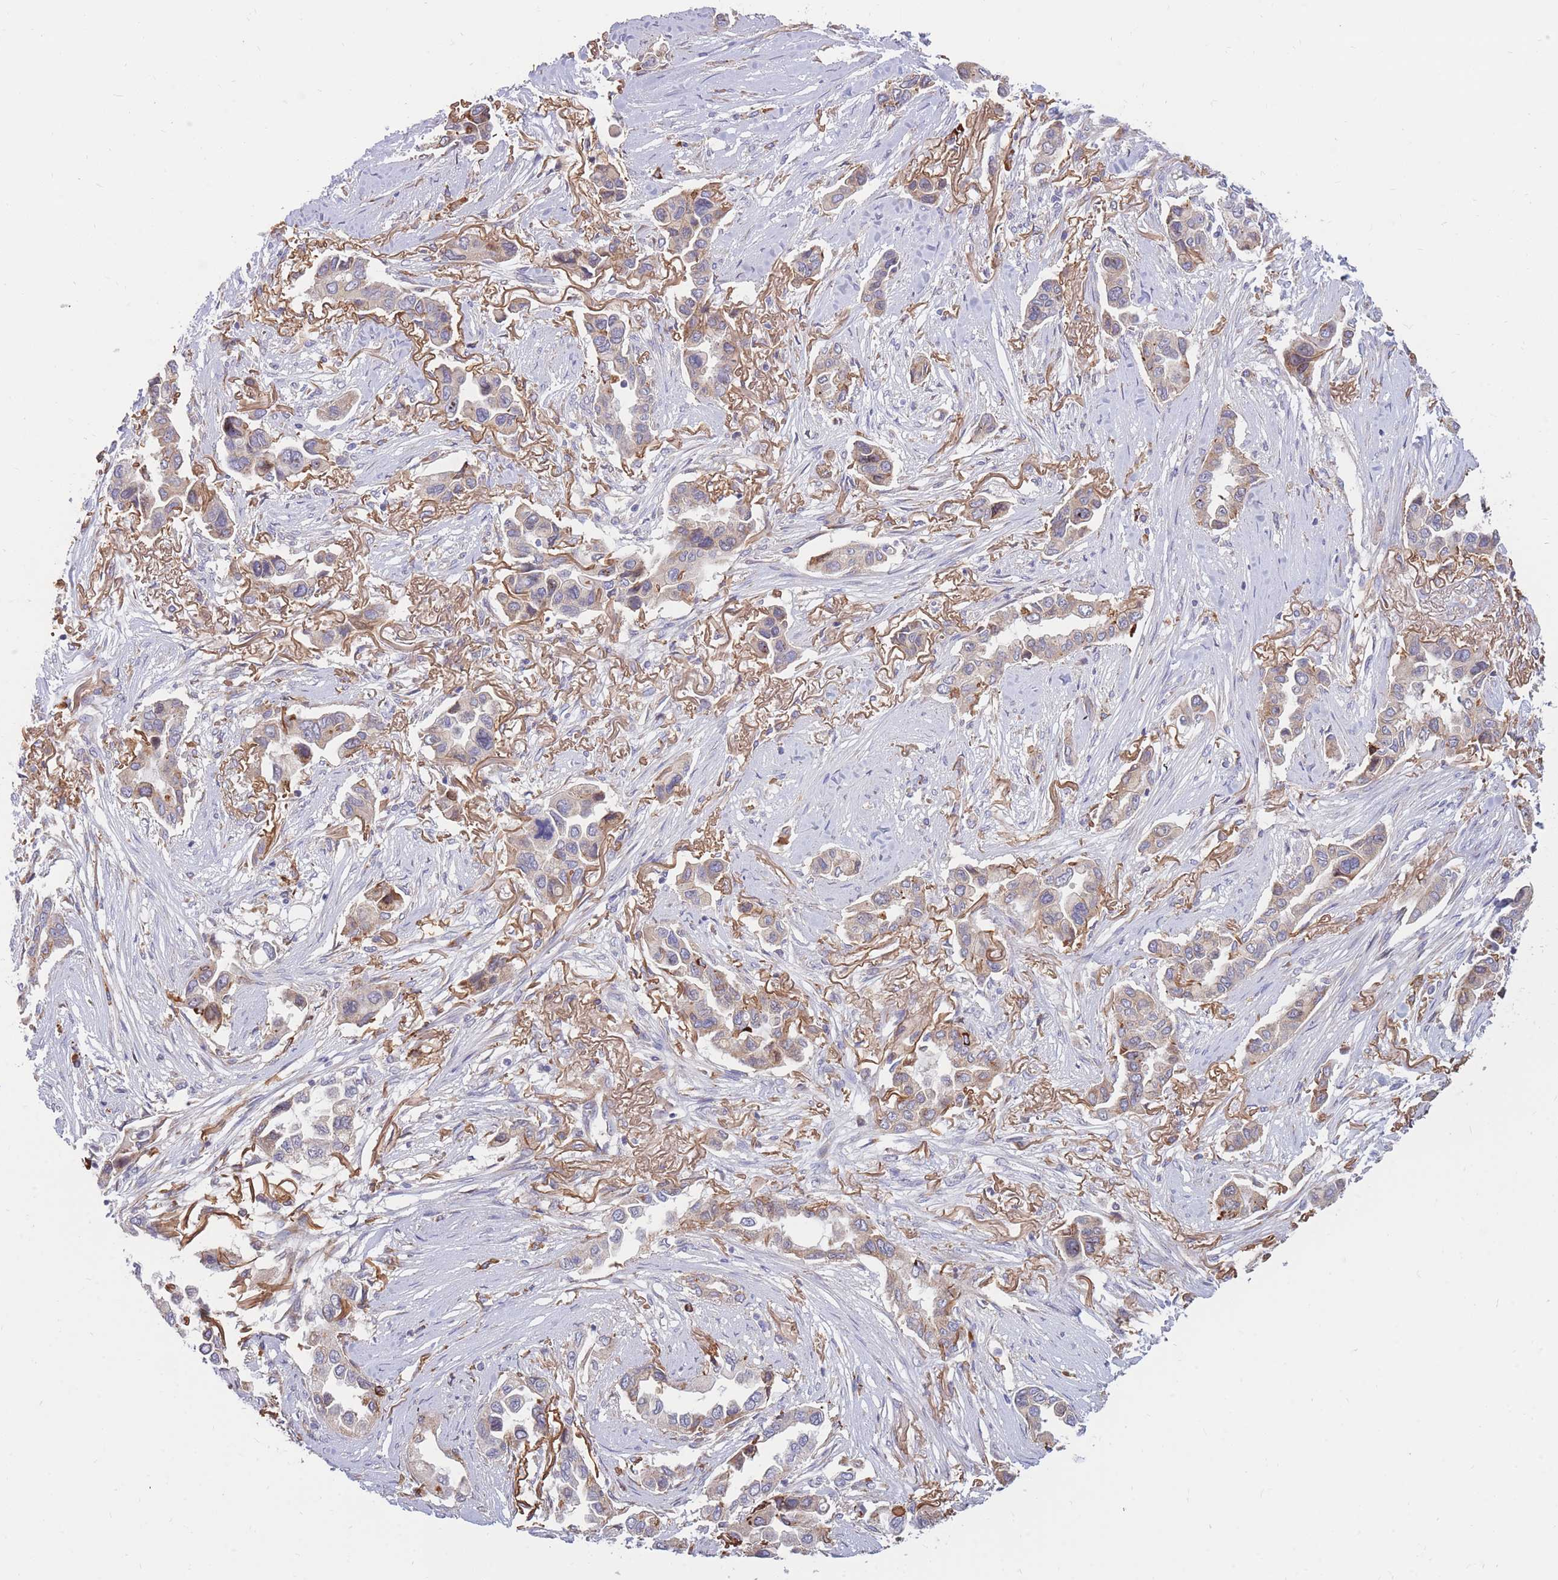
{"staining": {"intensity": "moderate", "quantity": "25%-75%", "location": "cytoplasmic/membranous,nuclear"}, "tissue": "lung cancer", "cell_type": "Tumor cells", "image_type": "cancer", "snomed": [{"axis": "morphology", "description": "Adenocarcinoma, NOS"}, {"axis": "topography", "description": "Lung"}], "caption": "There is medium levels of moderate cytoplasmic/membranous and nuclear expression in tumor cells of adenocarcinoma (lung), as demonstrated by immunohistochemical staining (brown color).", "gene": "ATP10D", "patient": {"sex": "female", "age": 76}}